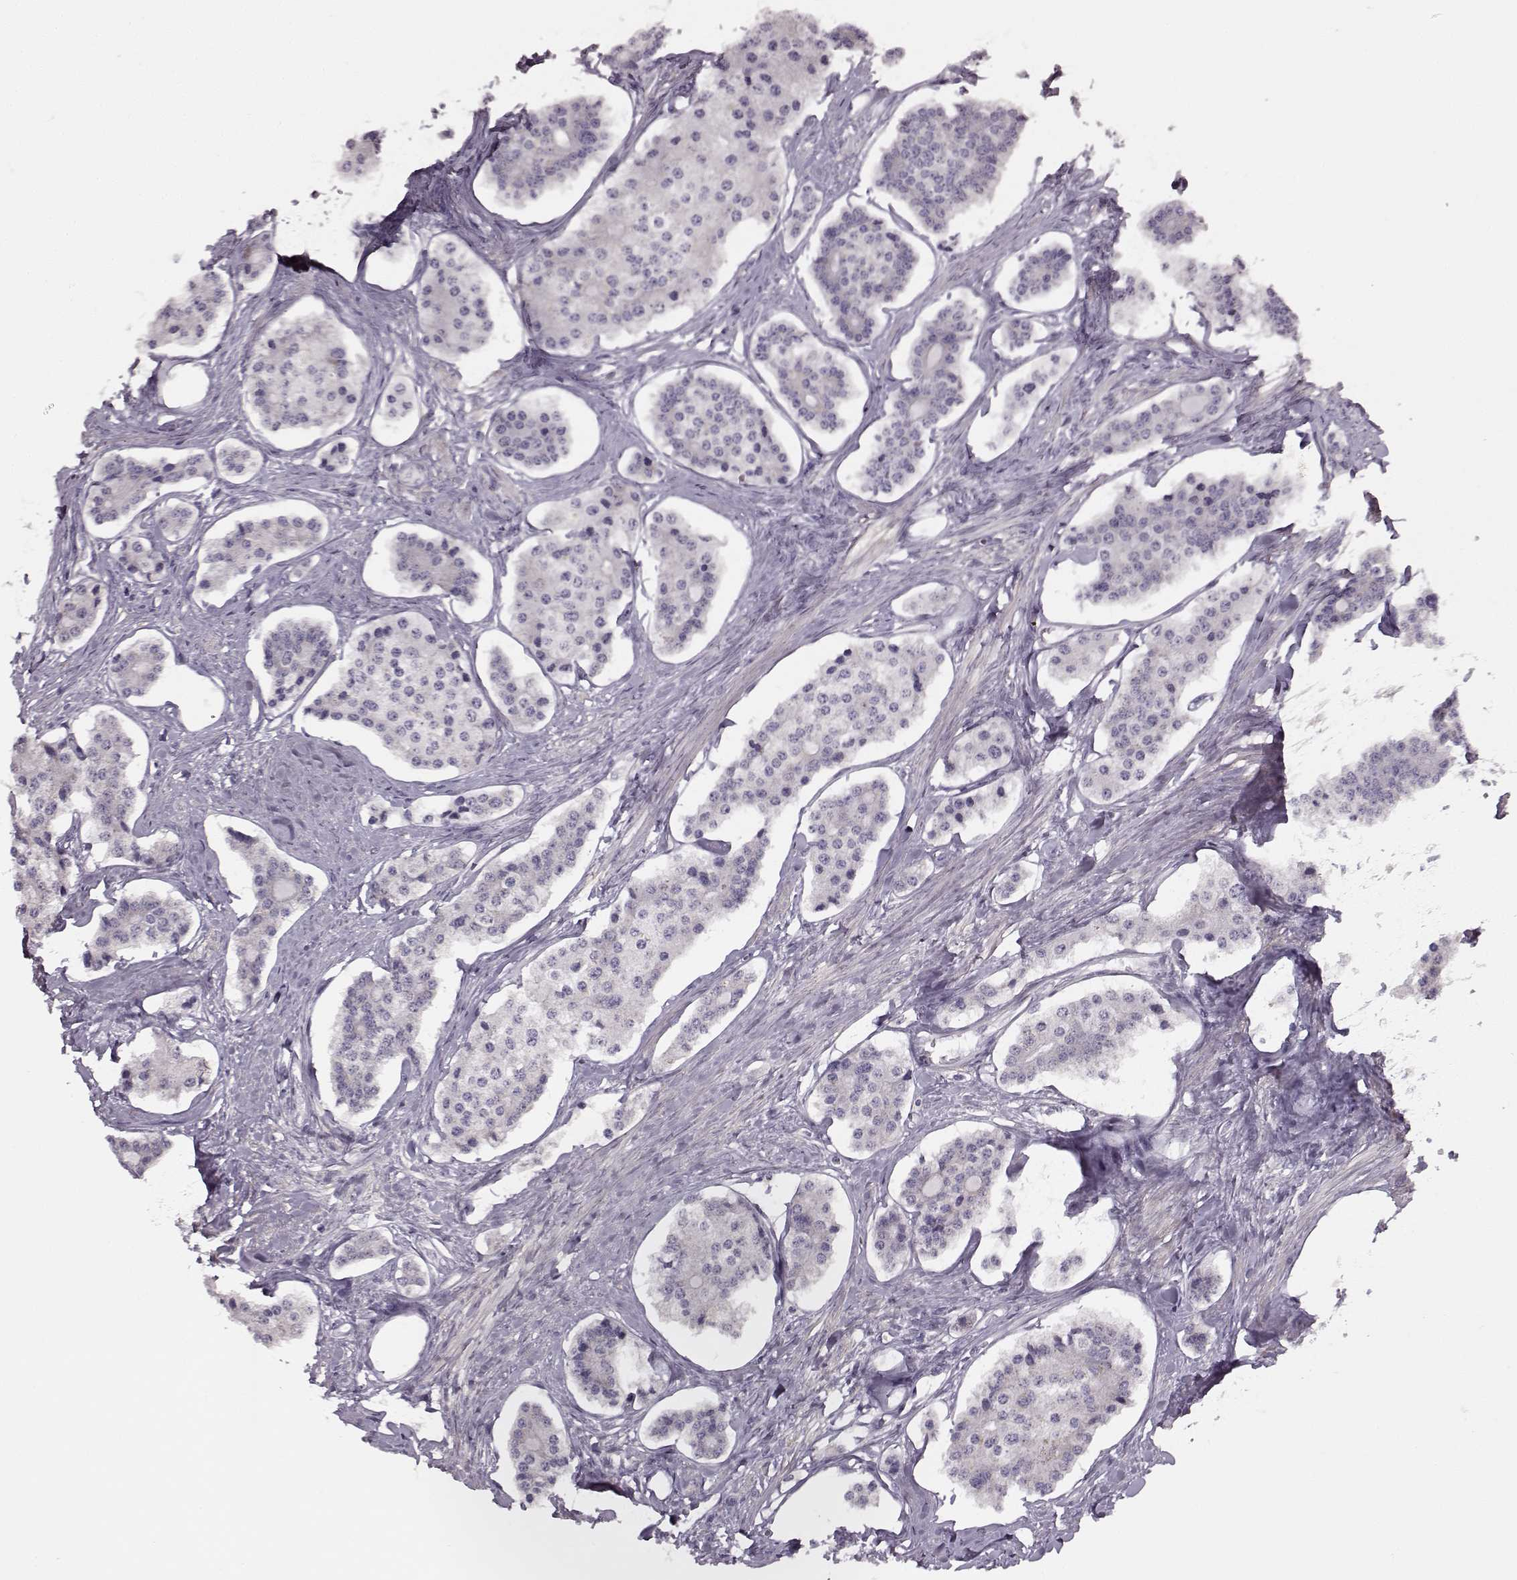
{"staining": {"intensity": "negative", "quantity": "none", "location": "none"}, "tissue": "carcinoid", "cell_type": "Tumor cells", "image_type": "cancer", "snomed": [{"axis": "morphology", "description": "Carcinoid, malignant, NOS"}, {"axis": "topography", "description": "Small intestine"}], "caption": "A histopathology image of human malignant carcinoid is negative for staining in tumor cells.", "gene": "MAP6D1", "patient": {"sex": "female", "age": 65}}